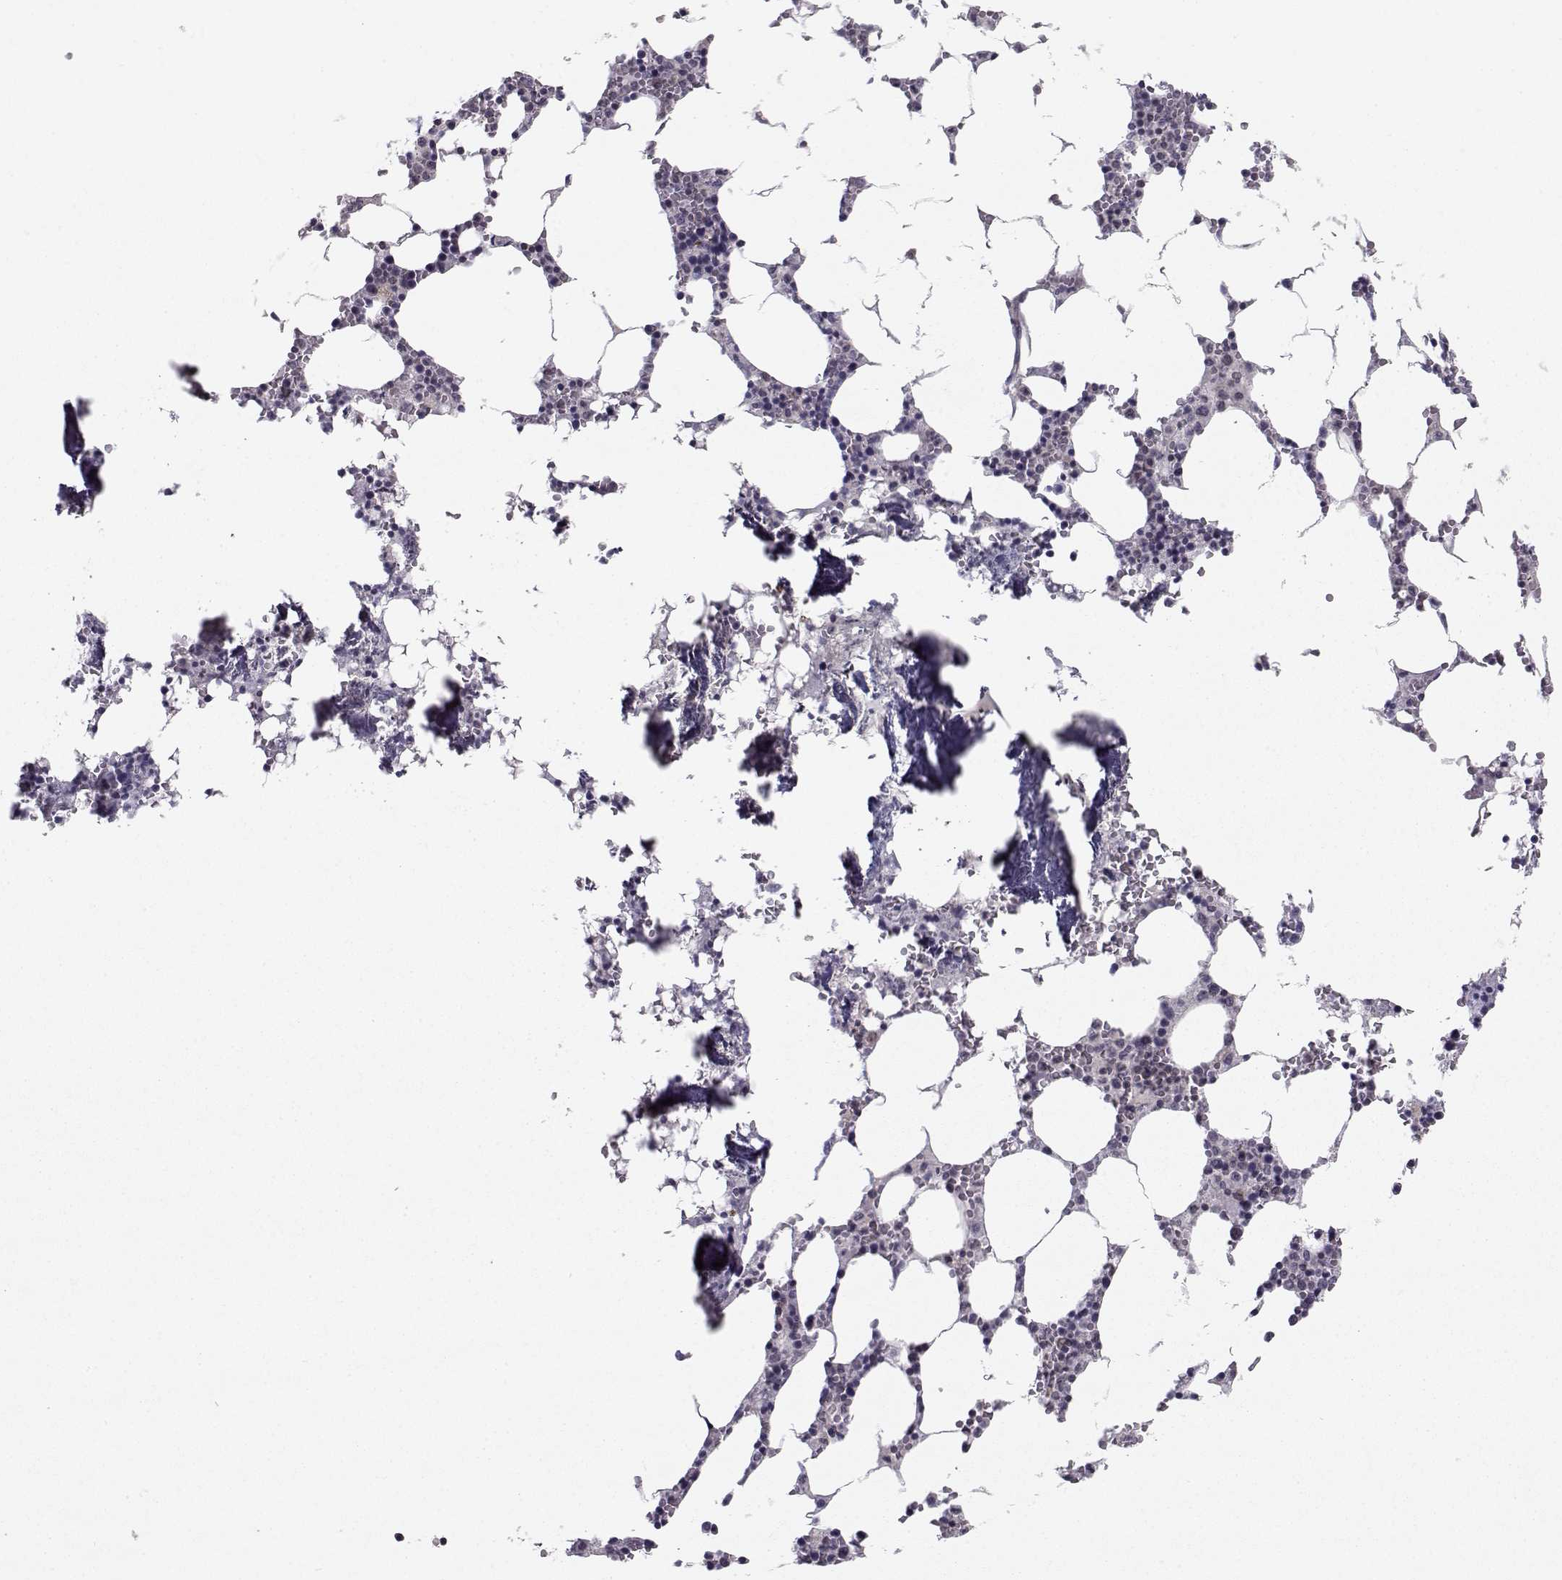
{"staining": {"intensity": "weak", "quantity": "<25%", "location": "cytoplasmic/membranous"}, "tissue": "bone marrow", "cell_type": "Hematopoietic cells", "image_type": "normal", "snomed": [{"axis": "morphology", "description": "Normal tissue, NOS"}, {"axis": "topography", "description": "Bone marrow"}], "caption": "High magnification brightfield microscopy of benign bone marrow stained with DAB (3,3'-diaminobenzidine) (brown) and counterstained with hematoxylin (blue): hematopoietic cells show no significant expression. (IHC, brightfield microscopy, high magnification).", "gene": "KIF13B", "patient": {"sex": "female", "age": 64}}